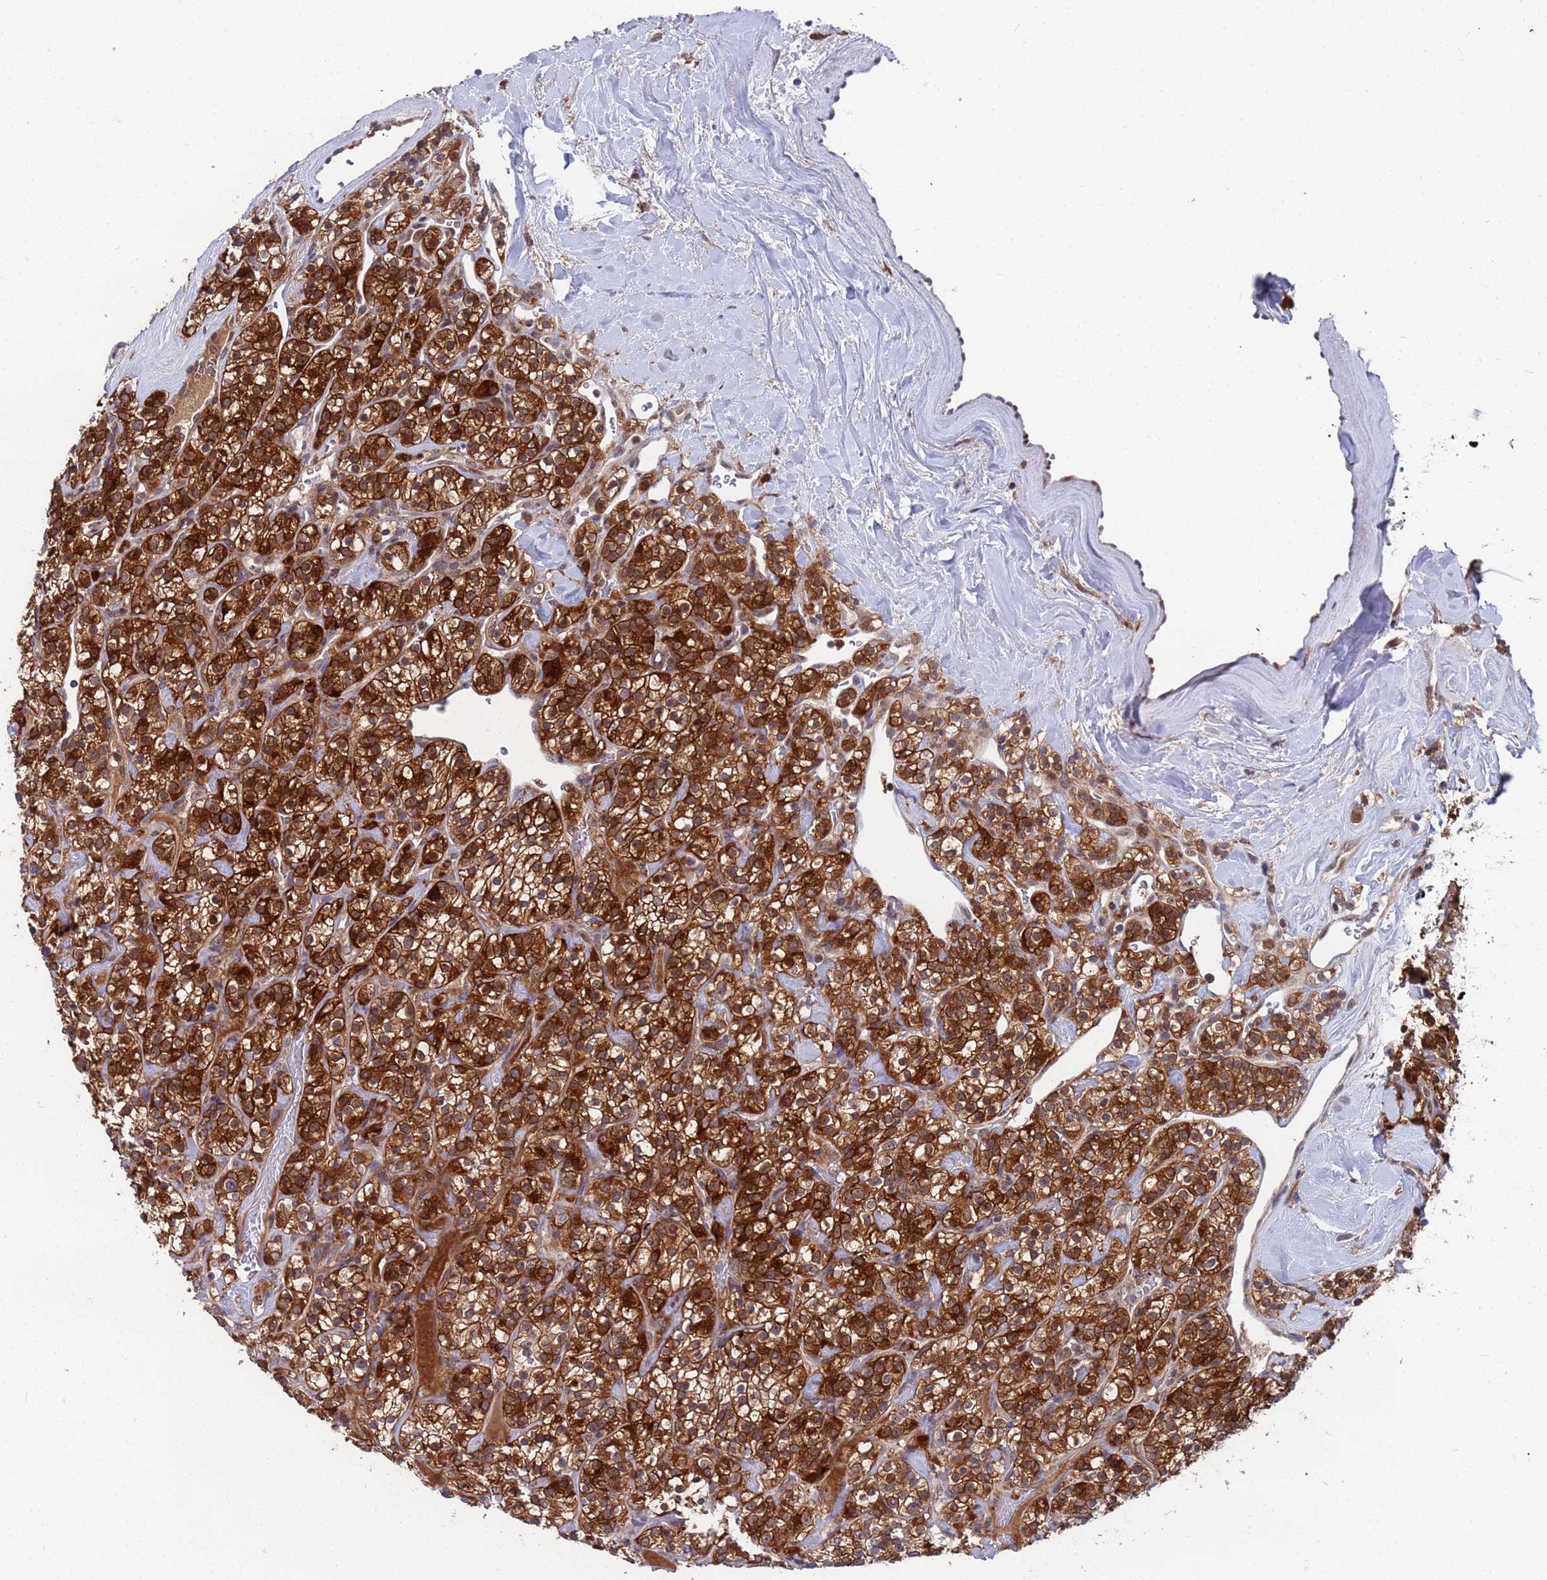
{"staining": {"intensity": "strong", "quantity": ">75%", "location": "cytoplasmic/membranous,nuclear"}, "tissue": "renal cancer", "cell_type": "Tumor cells", "image_type": "cancer", "snomed": [{"axis": "morphology", "description": "Adenocarcinoma, NOS"}, {"axis": "topography", "description": "Kidney"}], "caption": "Brown immunohistochemical staining in renal adenocarcinoma reveals strong cytoplasmic/membranous and nuclear staining in about >75% of tumor cells.", "gene": "TMBIM6", "patient": {"sex": "male", "age": 77}}